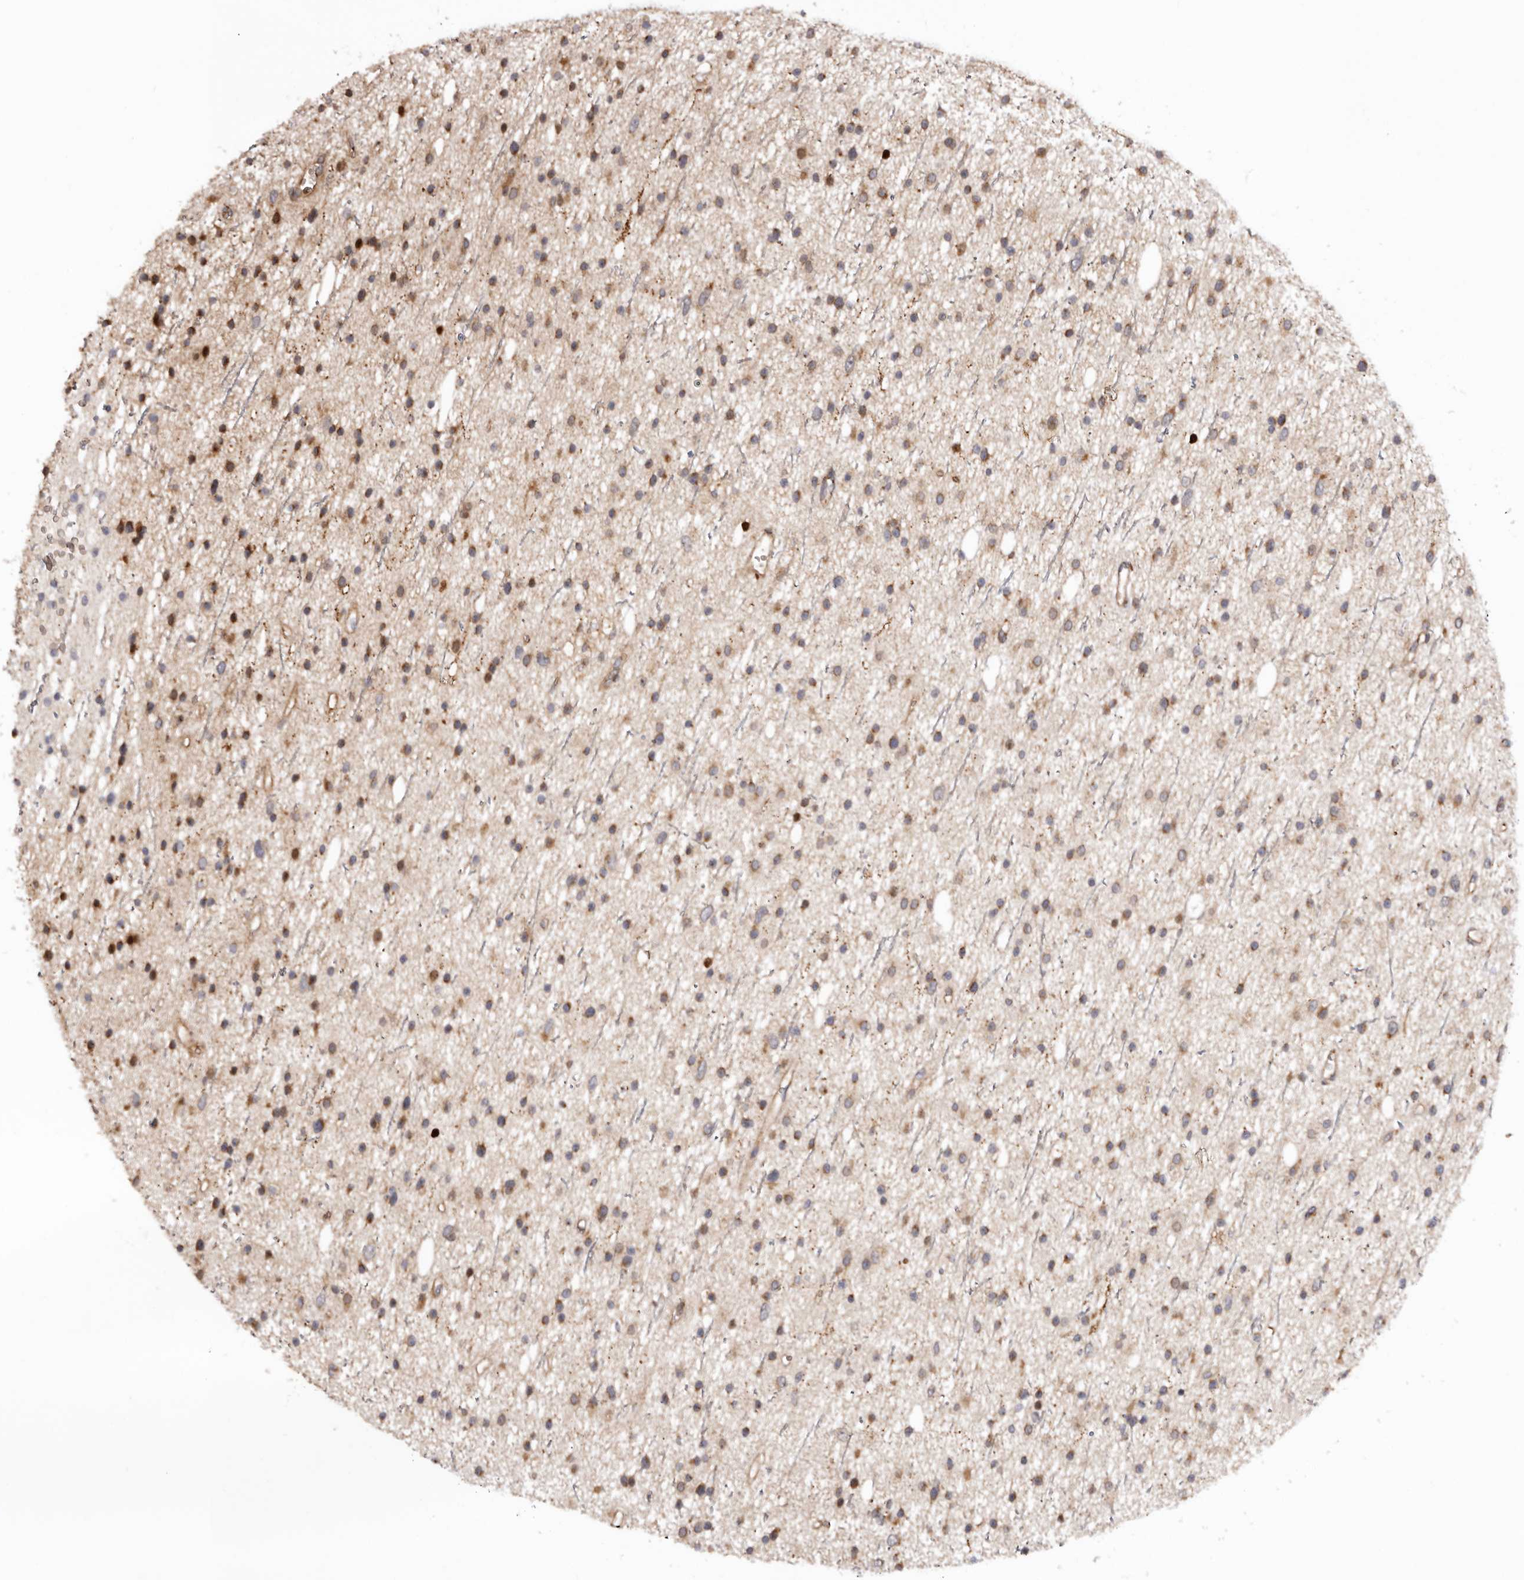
{"staining": {"intensity": "strong", "quantity": "25%-75%", "location": "cytoplasmic/membranous"}, "tissue": "glioma", "cell_type": "Tumor cells", "image_type": "cancer", "snomed": [{"axis": "morphology", "description": "Glioma, malignant, Low grade"}, {"axis": "topography", "description": "Cerebral cortex"}], "caption": "Malignant glioma (low-grade) tissue displays strong cytoplasmic/membranous expression in approximately 25%-75% of tumor cells, visualized by immunohistochemistry.", "gene": "GPR27", "patient": {"sex": "female", "age": 39}}